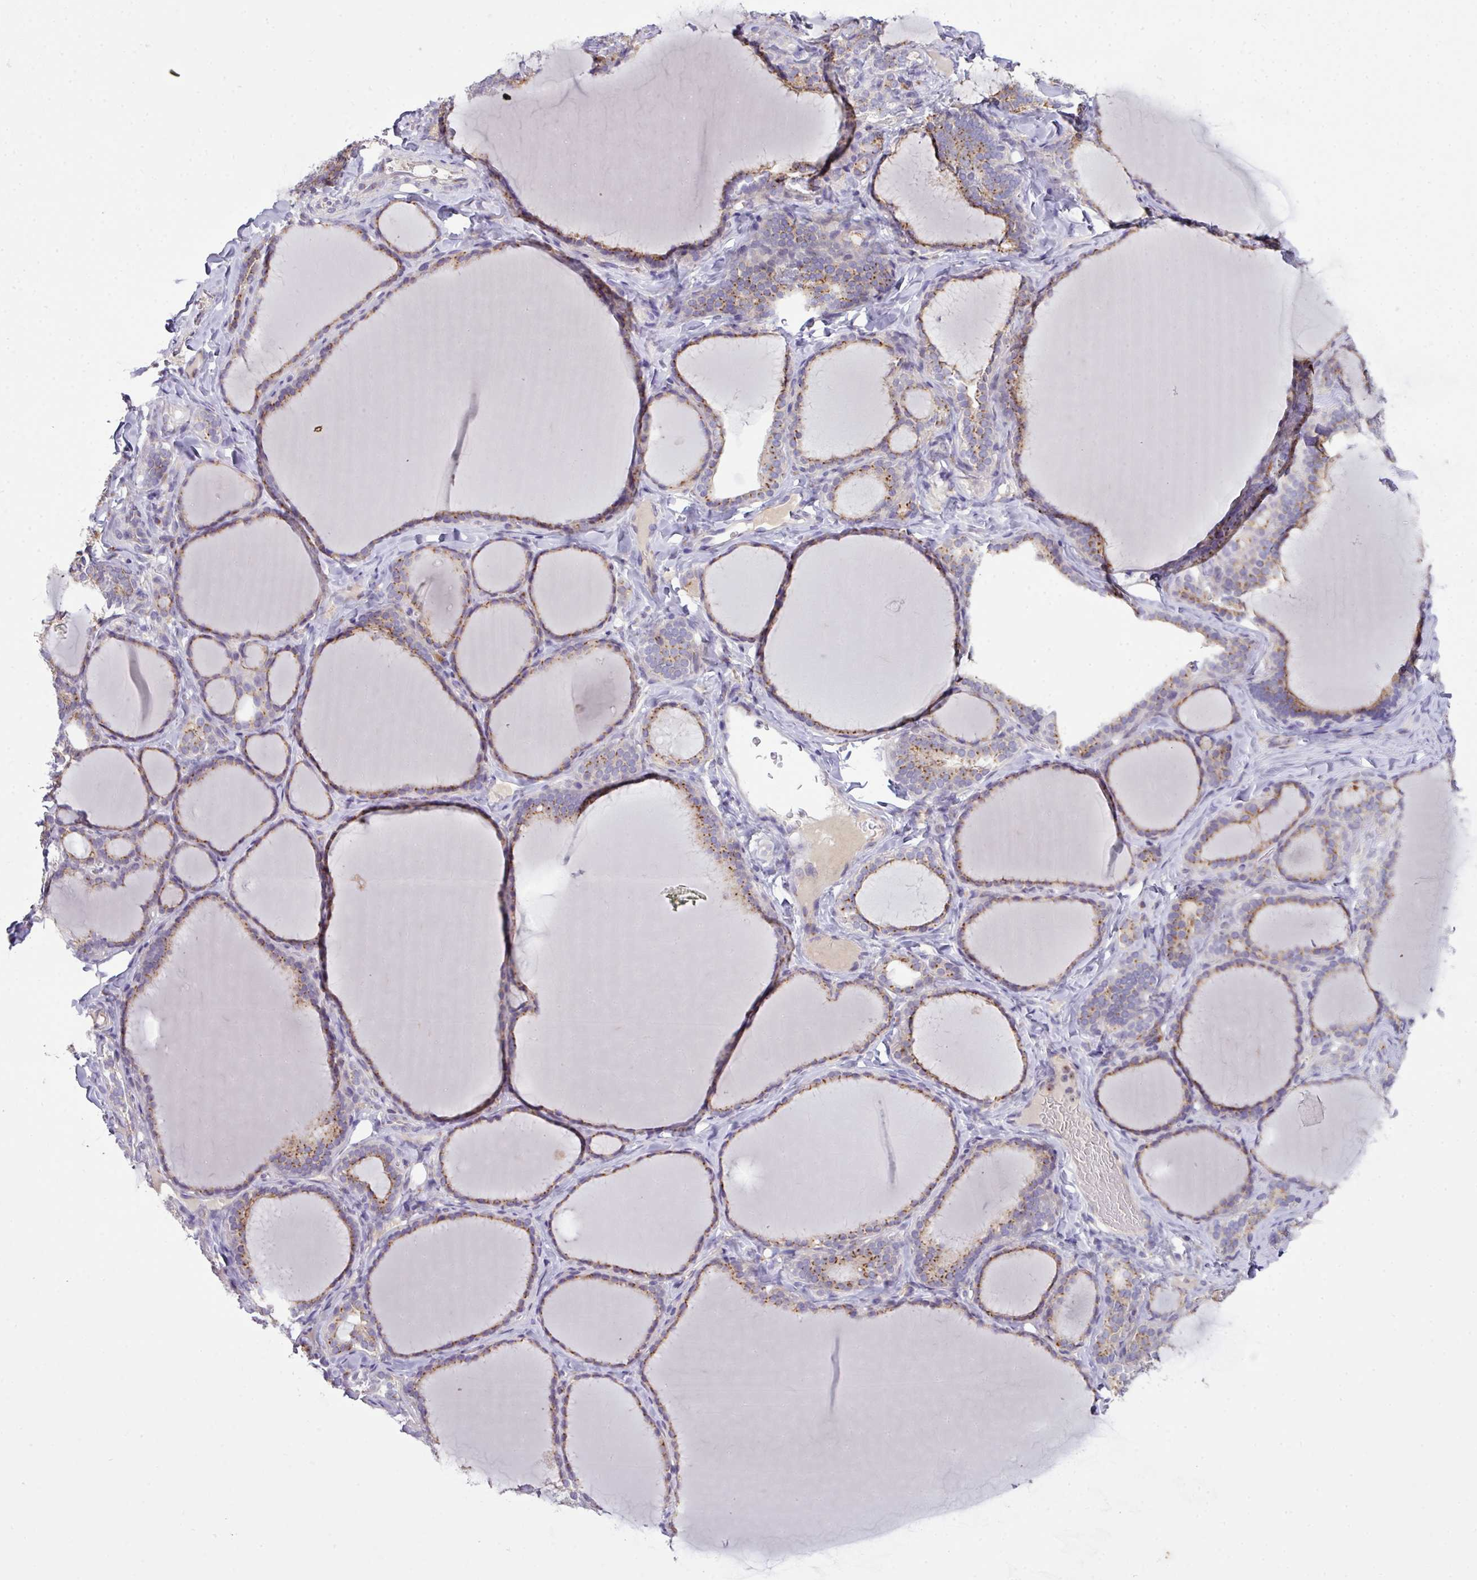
{"staining": {"intensity": "moderate", "quantity": "25%-75%", "location": "cytoplasmic/membranous"}, "tissue": "thyroid gland", "cell_type": "Glandular cells", "image_type": "normal", "snomed": [{"axis": "morphology", "description": "Normal tissue, NOS"}, {"axis": "topography", "description": "Thyroid gland"}], "caption": "The image demonstrates a brown stain indicating the presence of a protein in the cytoplasmic/membranous of glandular cells in thyroid gland. (DAB (3,3'-diaminobenzidine) IHC, brown staining for protein, blue staining for nuclei).", "gene": "VTI1A", "patient": {"sex": "female", "age": 31}}